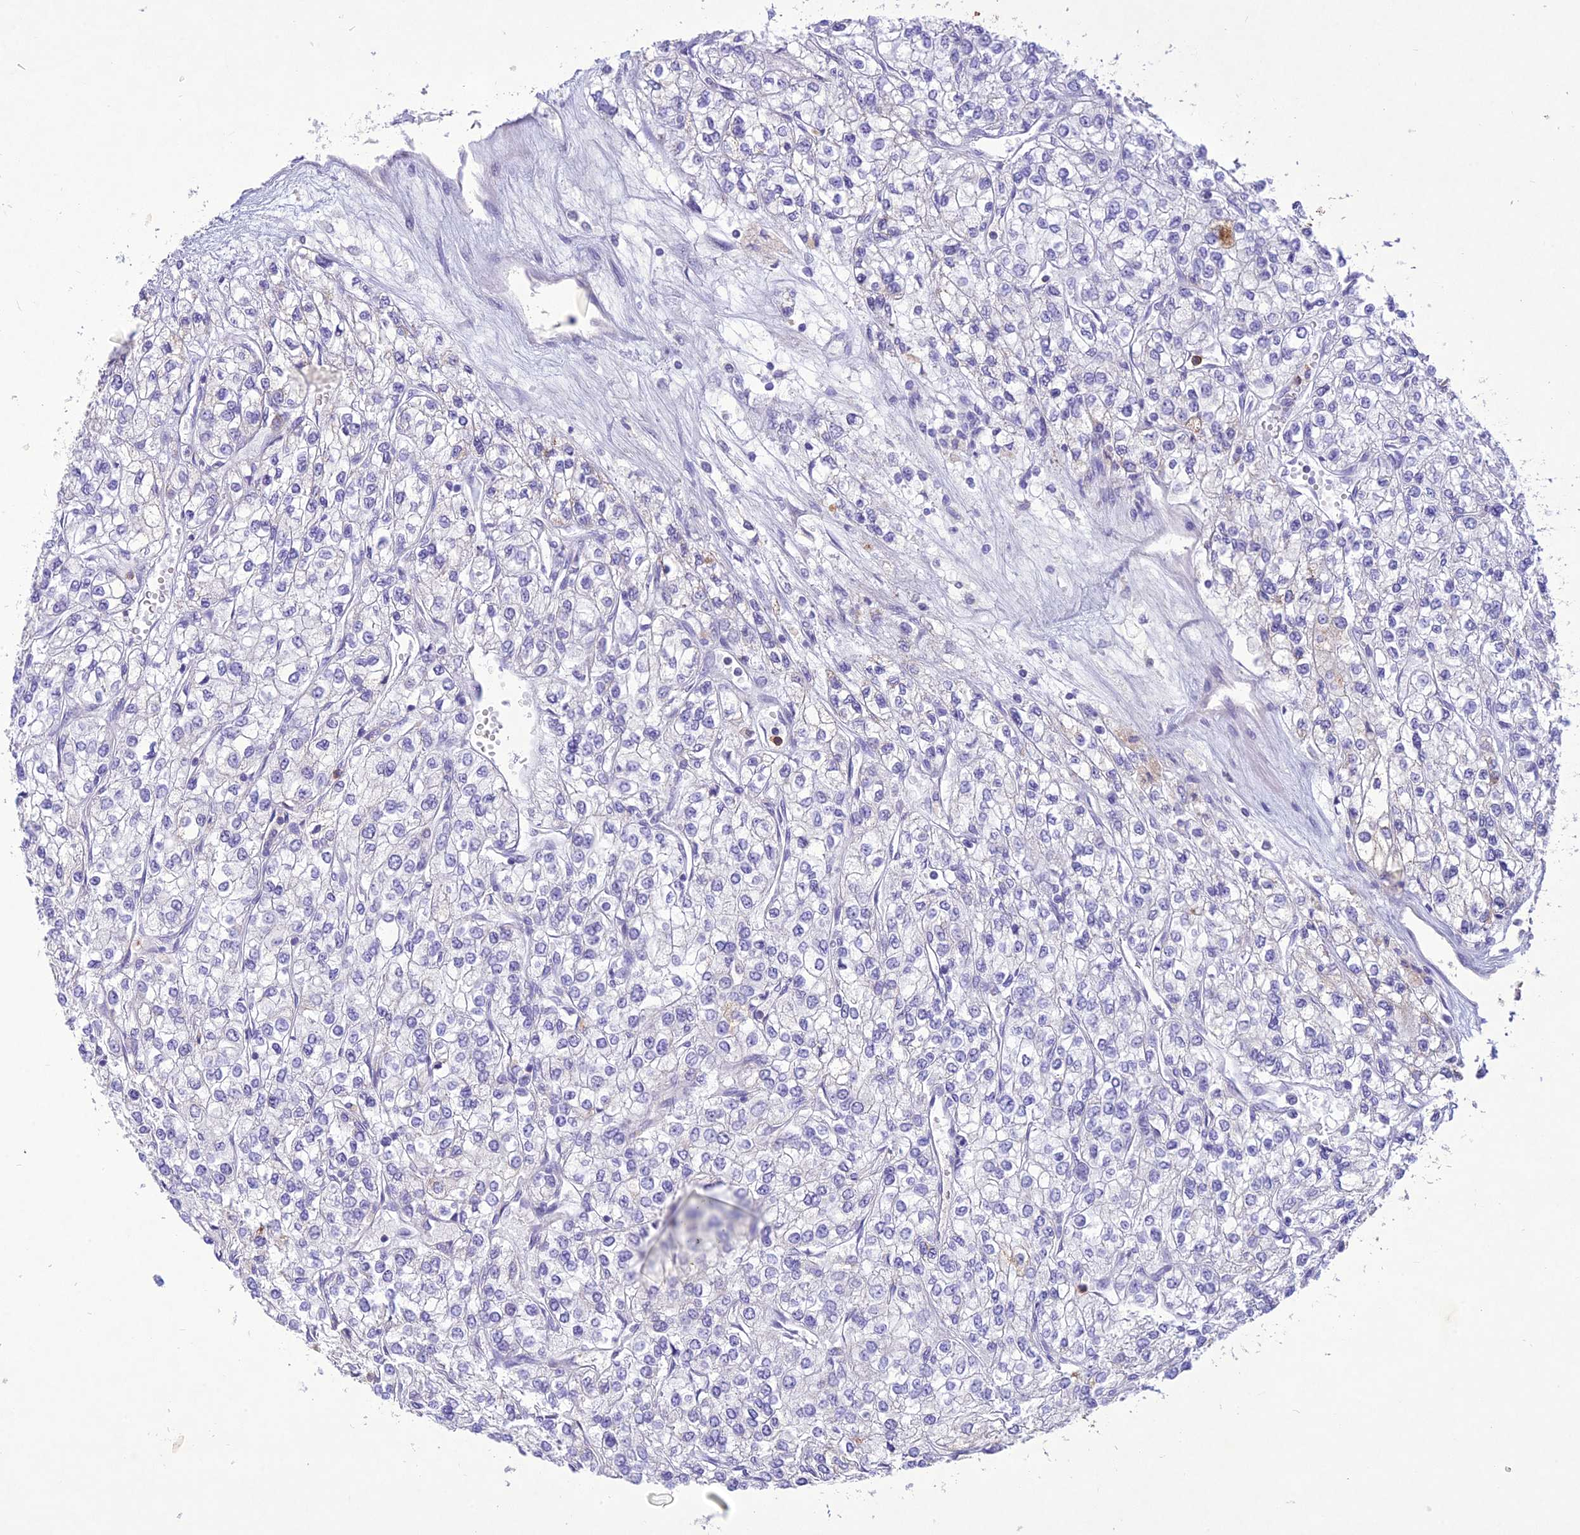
{"staining": {"intensity": "negative", "quantity": "none", "location": "none"}, "tissue": "renal cancer", "cell_type": "Tumor cells", "image_type": "cancer", "snomed": [{"axis": "morphology", "description": "Adenocarcinoma, NOS"}, {"axis": "topography", "description": "Kidney"}], "caption": "The histopathology image reveals no significant expression in tumor cells of adenocarcinoma (renal).", "gene": "SLC13A5", "patient": {"sex": "male", "age": 80}}